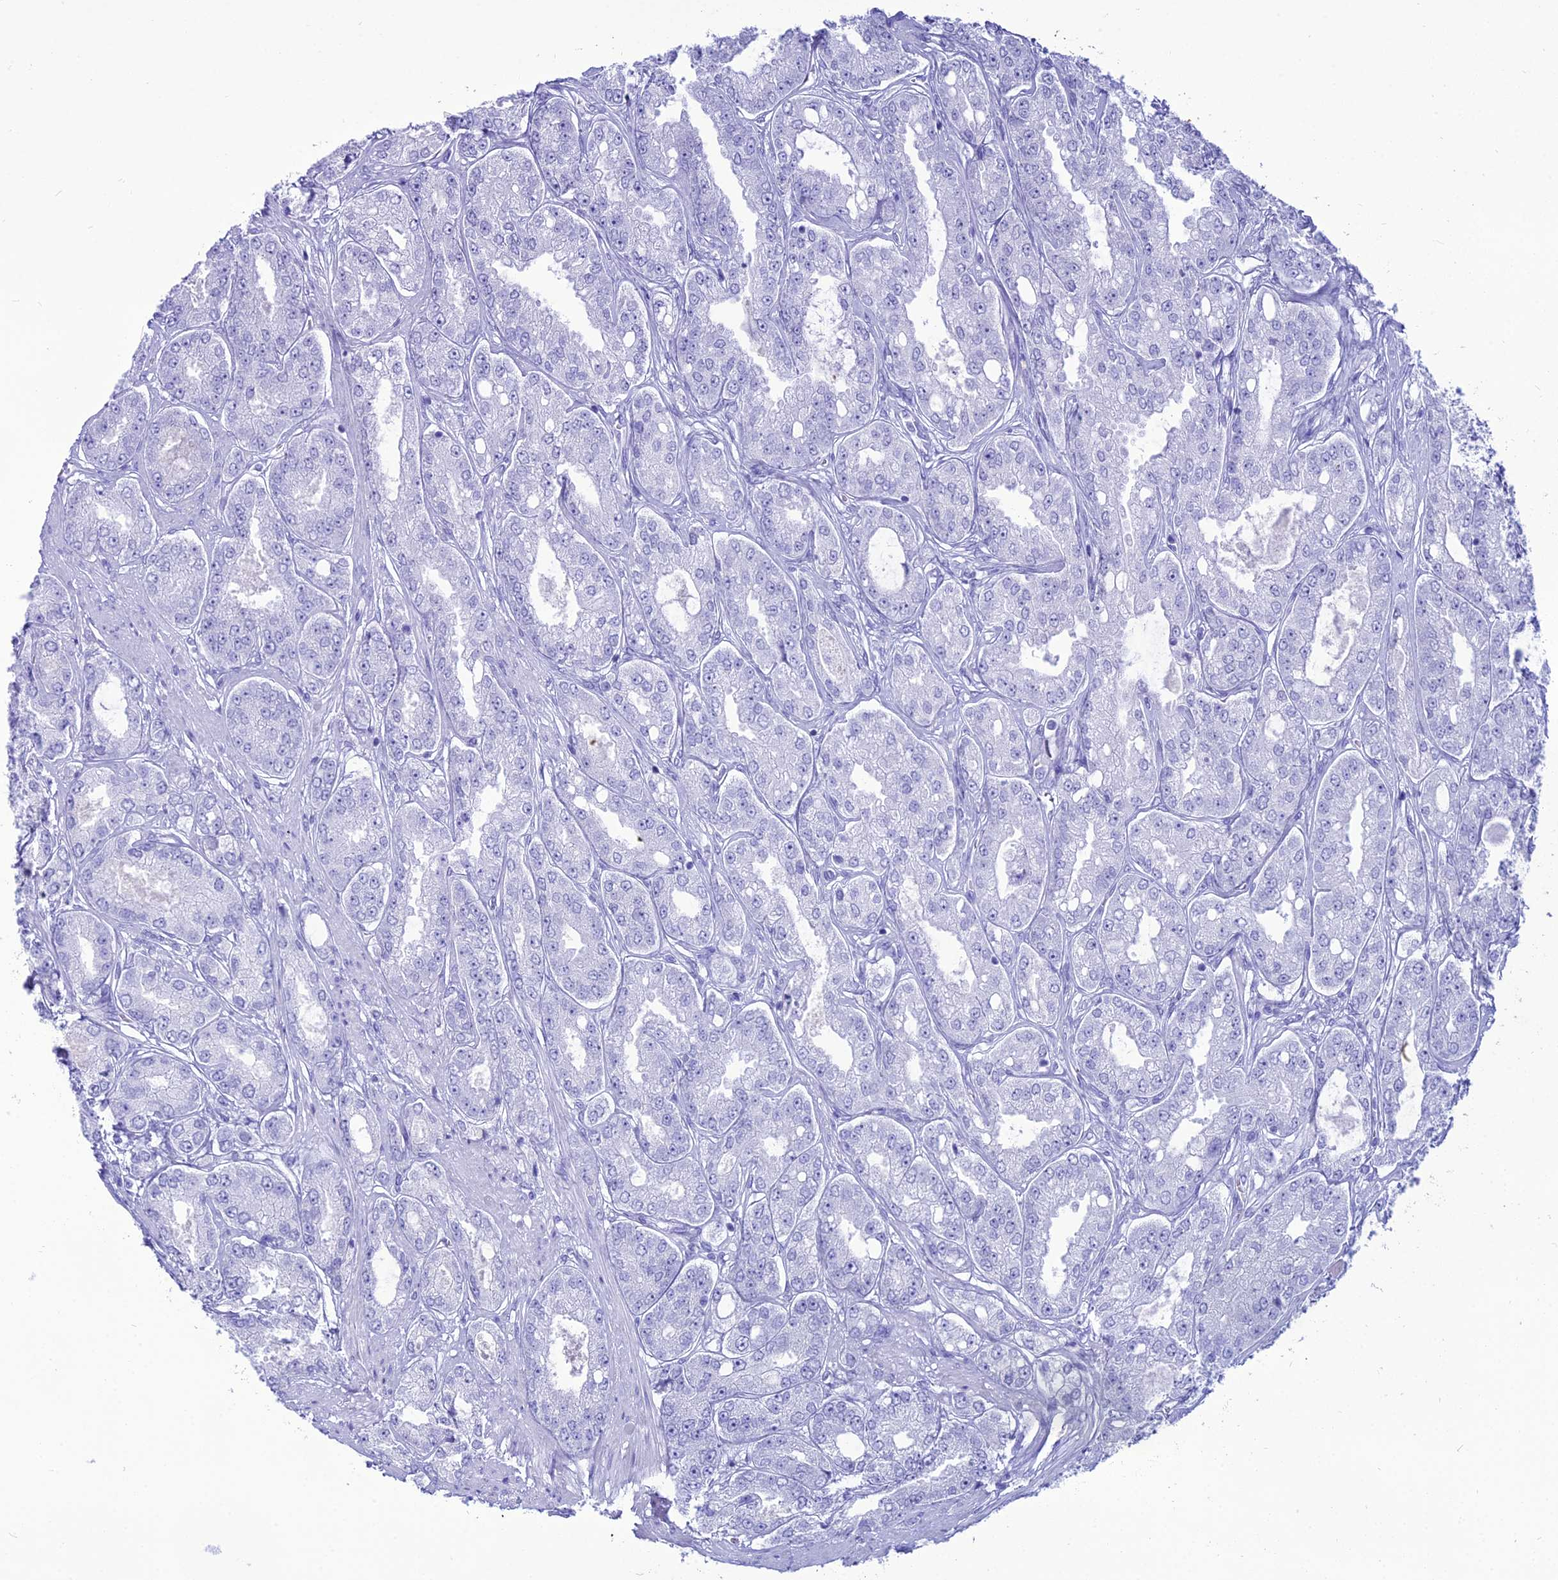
{"staining": {"intensity": "negative", "quantity": "none", "location": "none"}, "tissue": "prostate cancer", "cell_type": "Tumor cells", "image_type": "cancer", "snomed": [{"axis": "morphology", "description": "Adenocarcinoma, High grade"}, {"axis": "topography", "description": "Prostate"}], "caption": "Prostate adenocarcinoma (high-grade) was stained to show a protein in brown. There is no significant staining in tumor cells. Nuclei are stained in blue.", "gene": "PNMA5", "patient": {"sex": "male", "age": 71}}